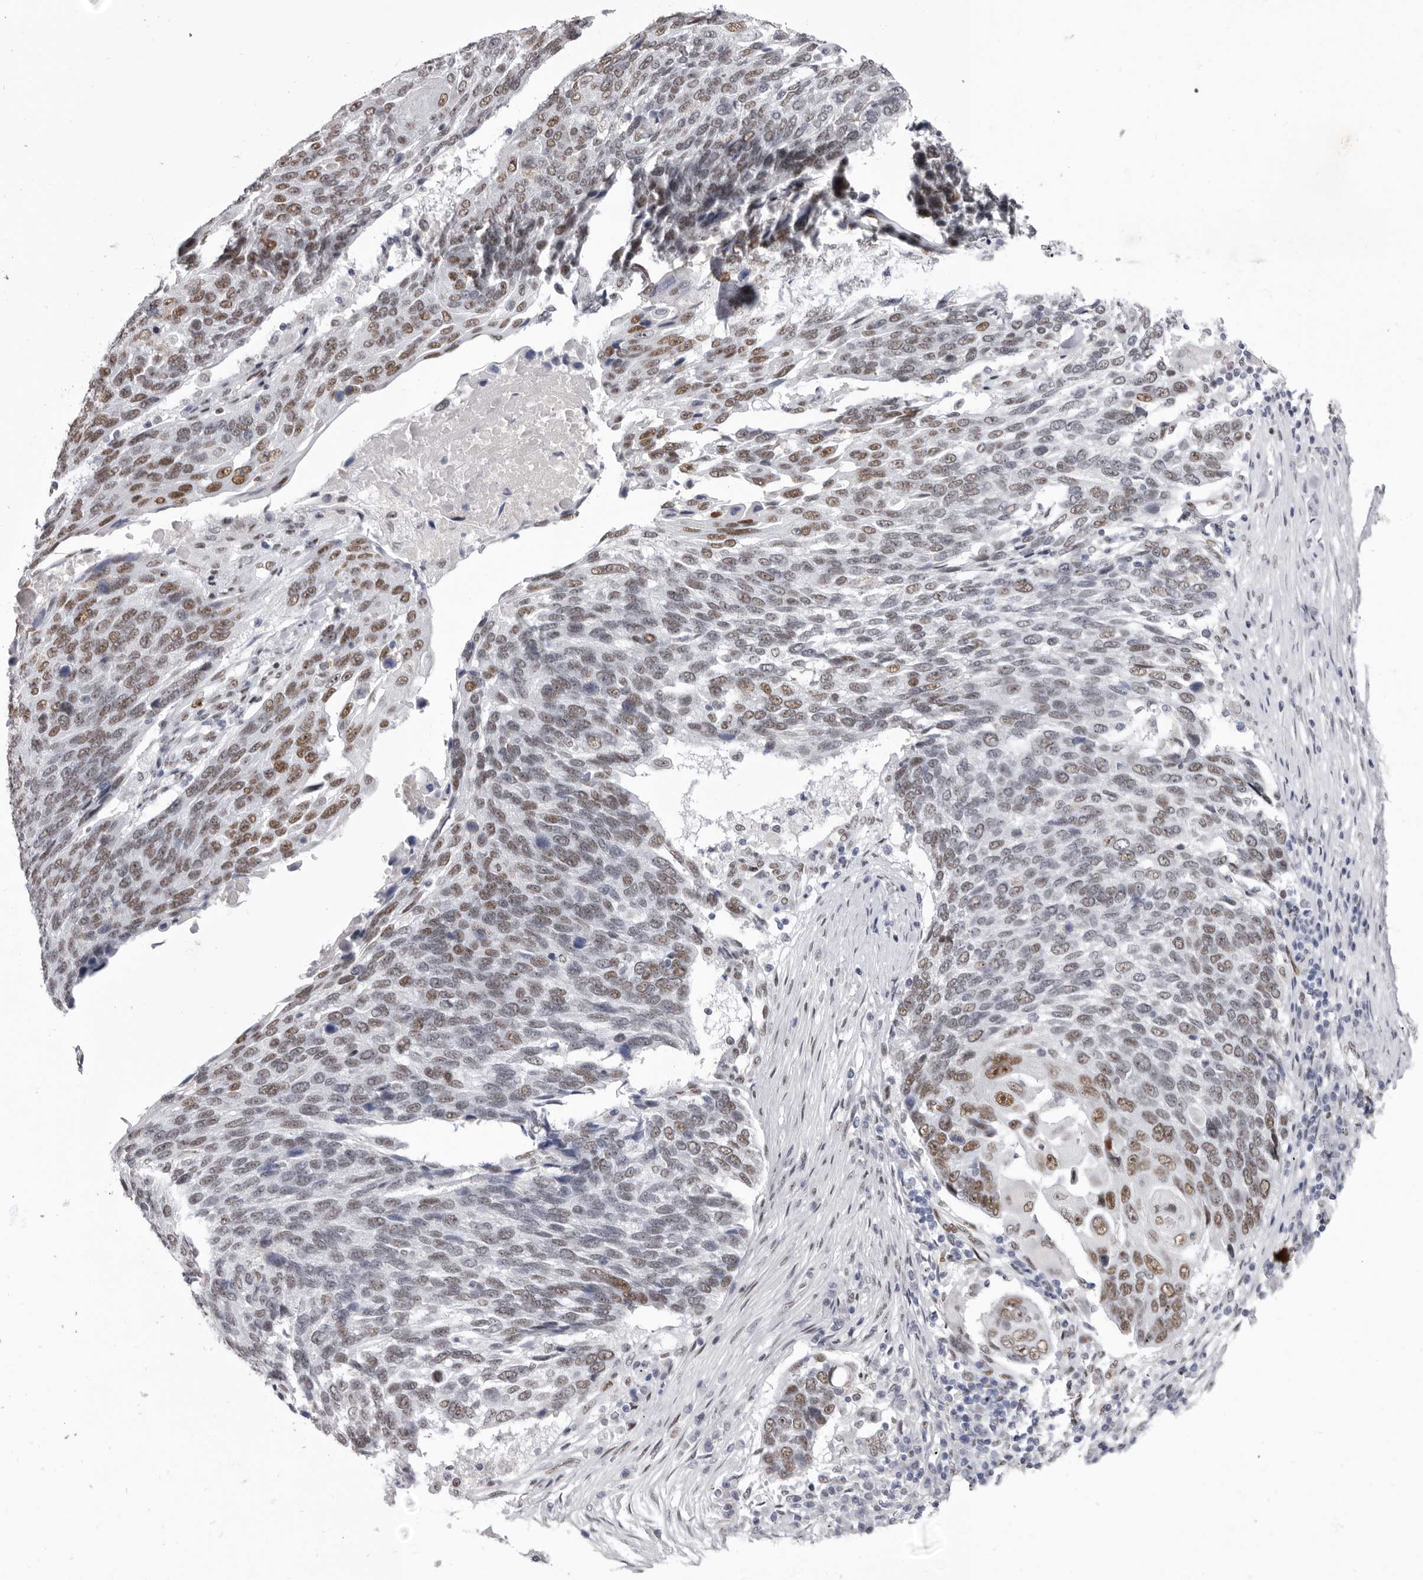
{"staining": {"intensity": "moderate", "quantity": "25%-75%", "location": "nuclear"}, "tissue": "lung cancer", "cell_type": "Tumor cells", "image_type": "cancer", "snomed": [{"axis": "morphology", "description": "Squamous cell carcinoma, NOS"}, {"axis": "topography", "description": "Lung"}], "caption": "Lung cancer tissue displays moderate nuclear expression in approximately 25%-75% of tumor cells, visualized by immunohistochemistry.", "gene": "ZNF326", "patient": {"sex": "male", "age": 66}}